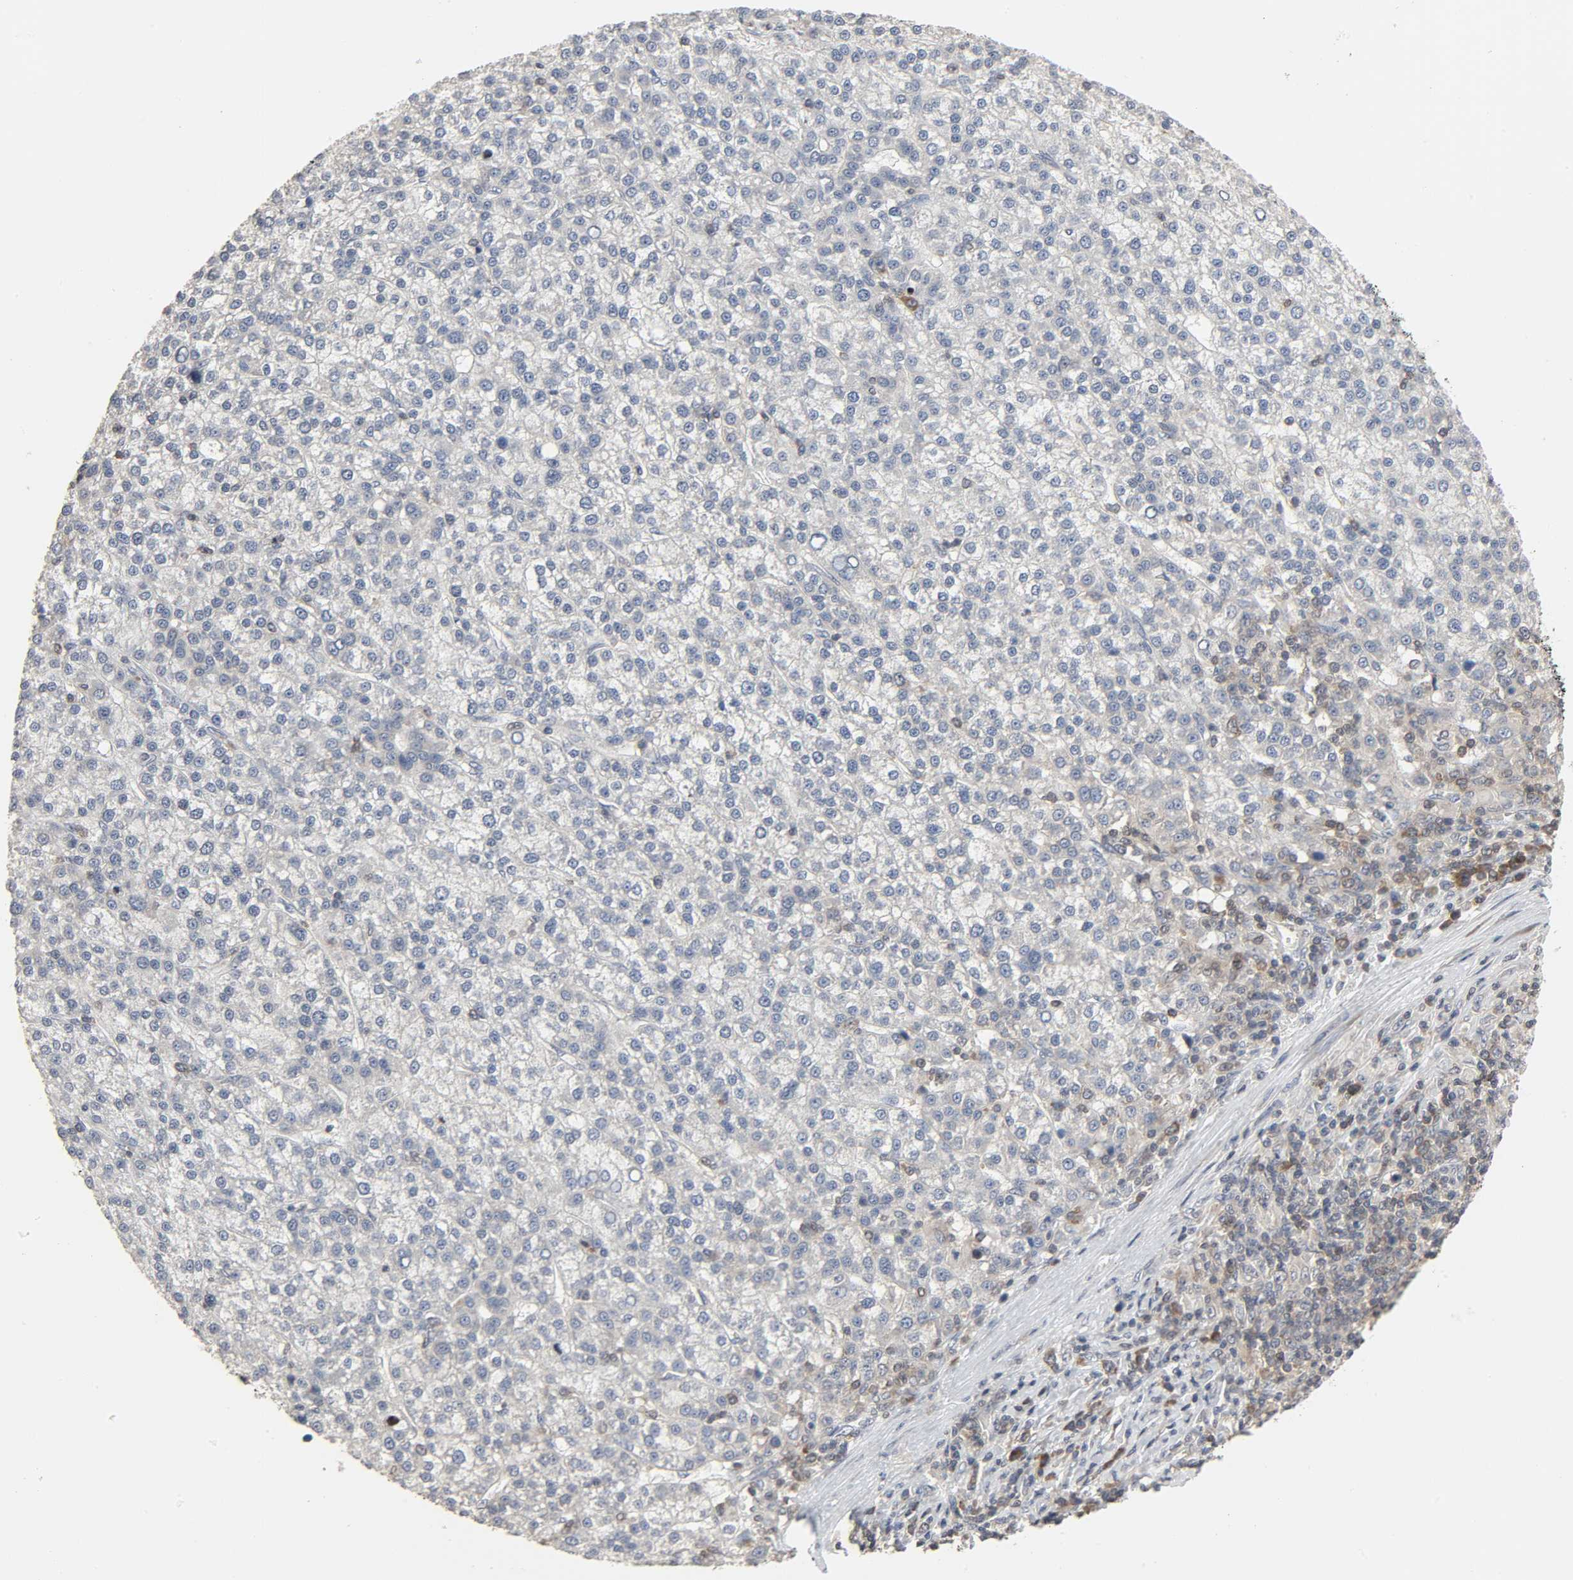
{"staining": {"intensity": "weak", "quantity": "25%-75%", "location": "cytoplasmic/membranous"}, "tissue": "liver cancer", "cell_type": "Tumor cells", "image_type": "cancer", "snomed": [{"axis": "morphology", "description": "Carcinoma, Hepatocellular, NOS"}, {"axis": "topography", "description": "Liver"}], "caption": "DAB (3,3'-diaminobenzidine) immunohistochemical staining of liver hepatocellular carcinoma shows weak cytoplasmic/membranous protein positivity in approximately 25%-75% of tumor cells. (DAB (3,3'-diaminobenzidine) IHC, brown staining for protein, blue staining for nuclei).", "gene": "PLEKHA2", "patient": {"sex": "female", "age": 58}}